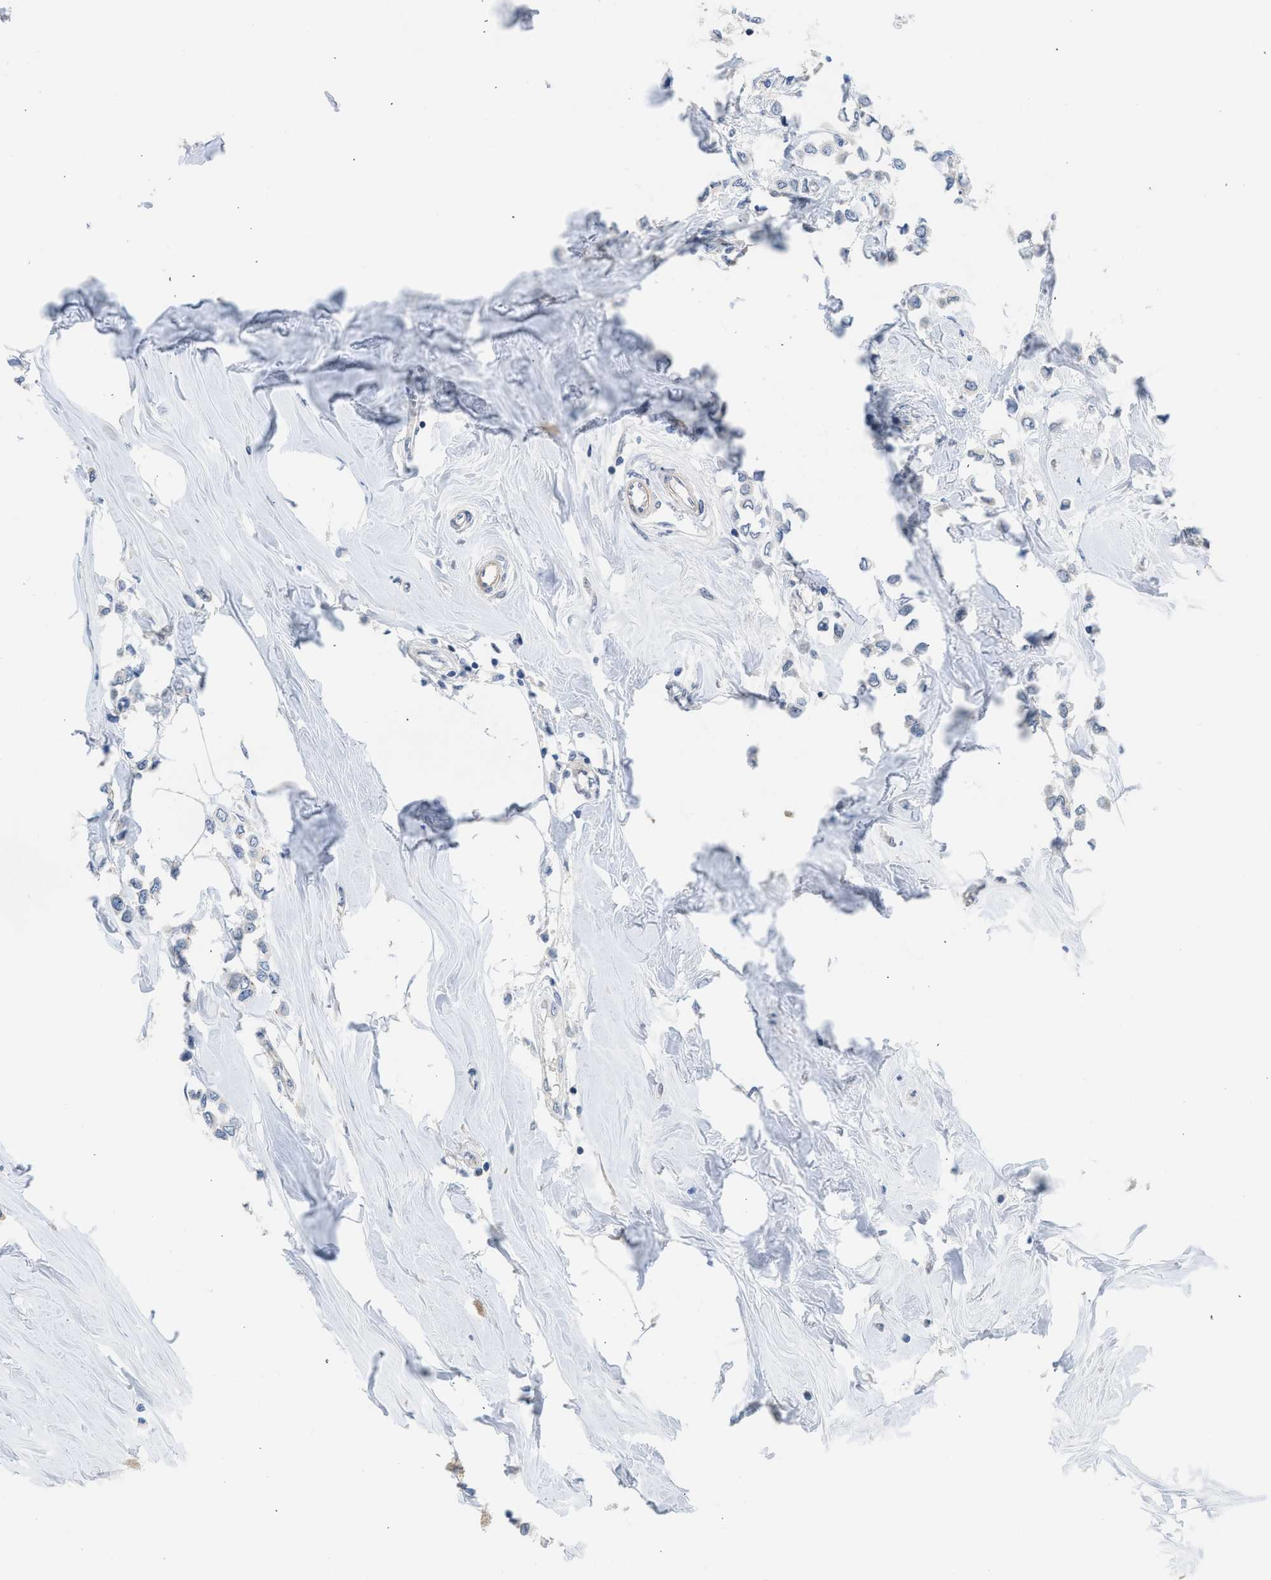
{"staining": {"intensity": "negative", "quantity": "none", "location": "none"}, "tissue": "breast cancer", "cell_type": "Tumor cells", "image_type": "cancer", "snomed": [{"axis": "morphology", "description": "Lobular carcinoma"}, {"axis": "topography", "description": "Breast"}], "caption": "DAB (3,3'-diaminobenzidine) immunohistochemical staining of human breast lobular carcinoma reveals no significant staining in tumor cells.", "gene": "CSF3R", "patient": {"sex": "female", "age": 51}}